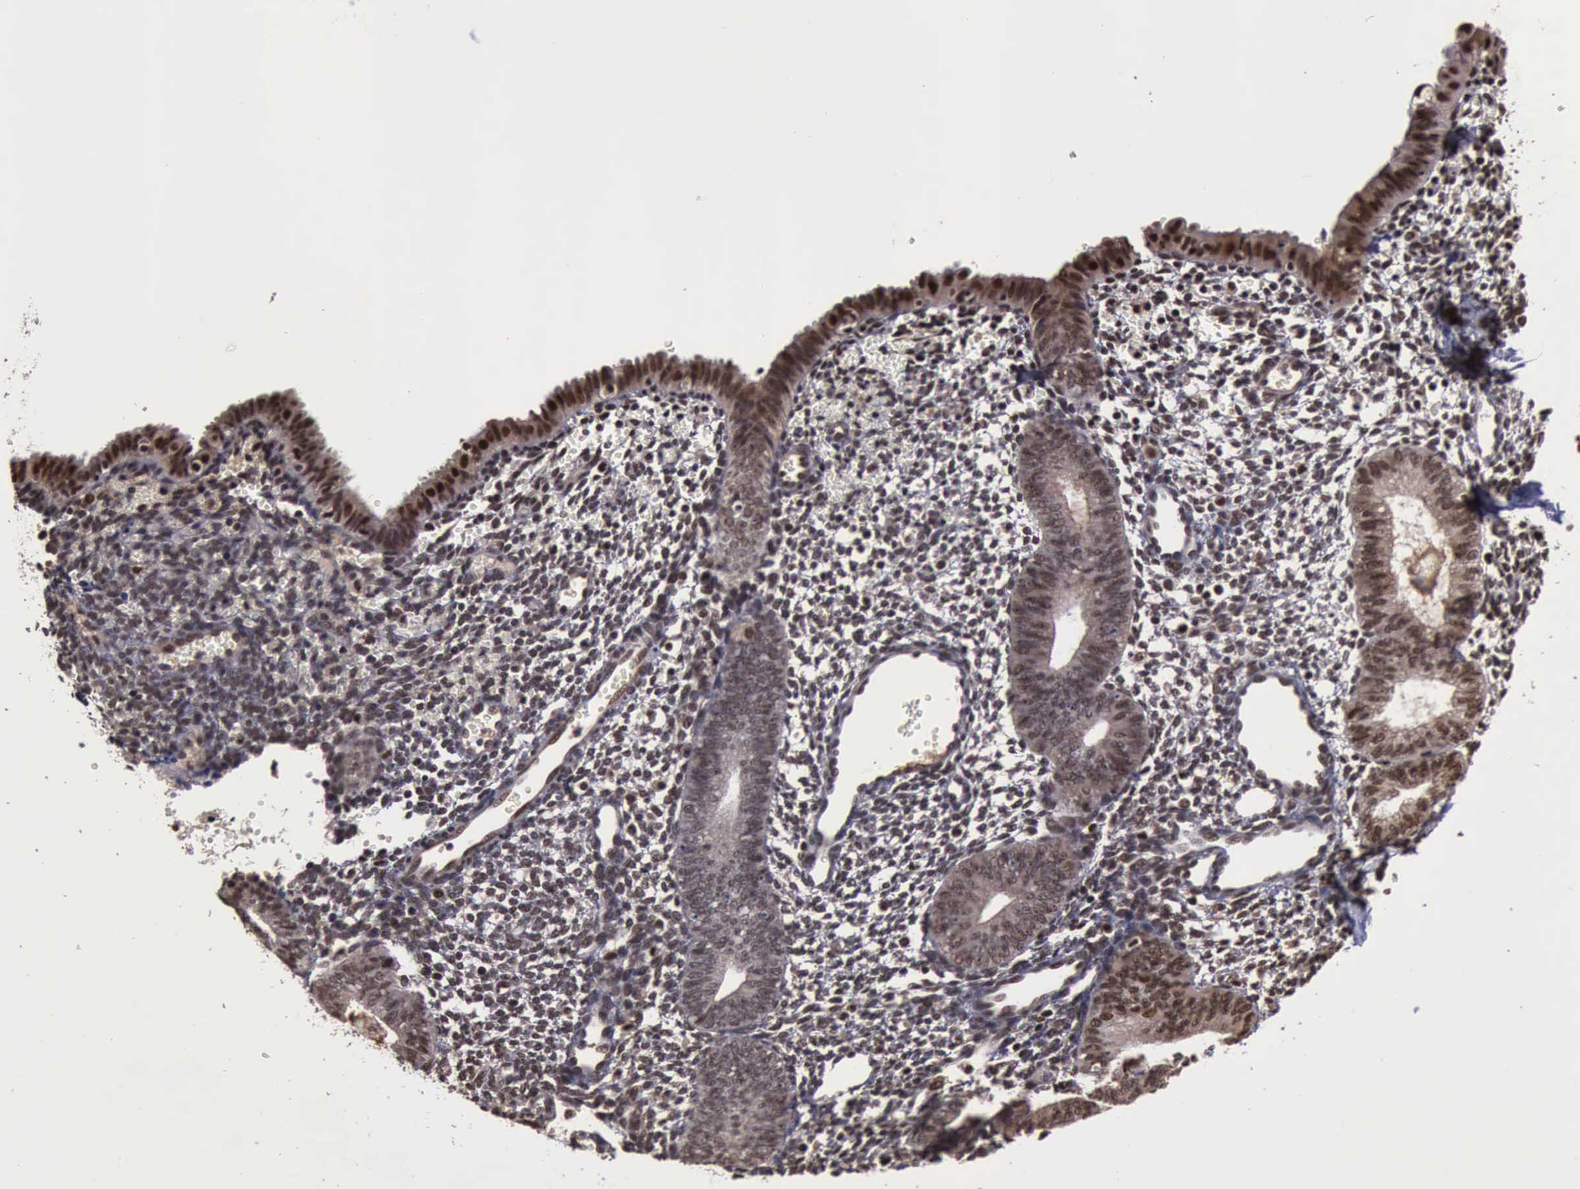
{"staining": {"intensity": "moderate", "quantity": ">75%", "location": "cytoplasmic/membranous,nuclear"}, "tissue": "endometrium", "cell_type": "Cells in endometrial stroma", "image_type": "normal", "snomed": [{"axis": "morphology", "description": "Normal tissue, NOS"}, {"axis": "topography", "description": "Endometrium"}], "caption": "Protein positivity by immunohistochemistry (IHC) shows moderate cytoplasmic/membranous,nuclear staining in approximately >75% of cells in endometrial stroma in normal endometrium. Nuclei are stained in blue.", "gene": "TRMT2A", "patient": {"sex": "female", "age": 61}}